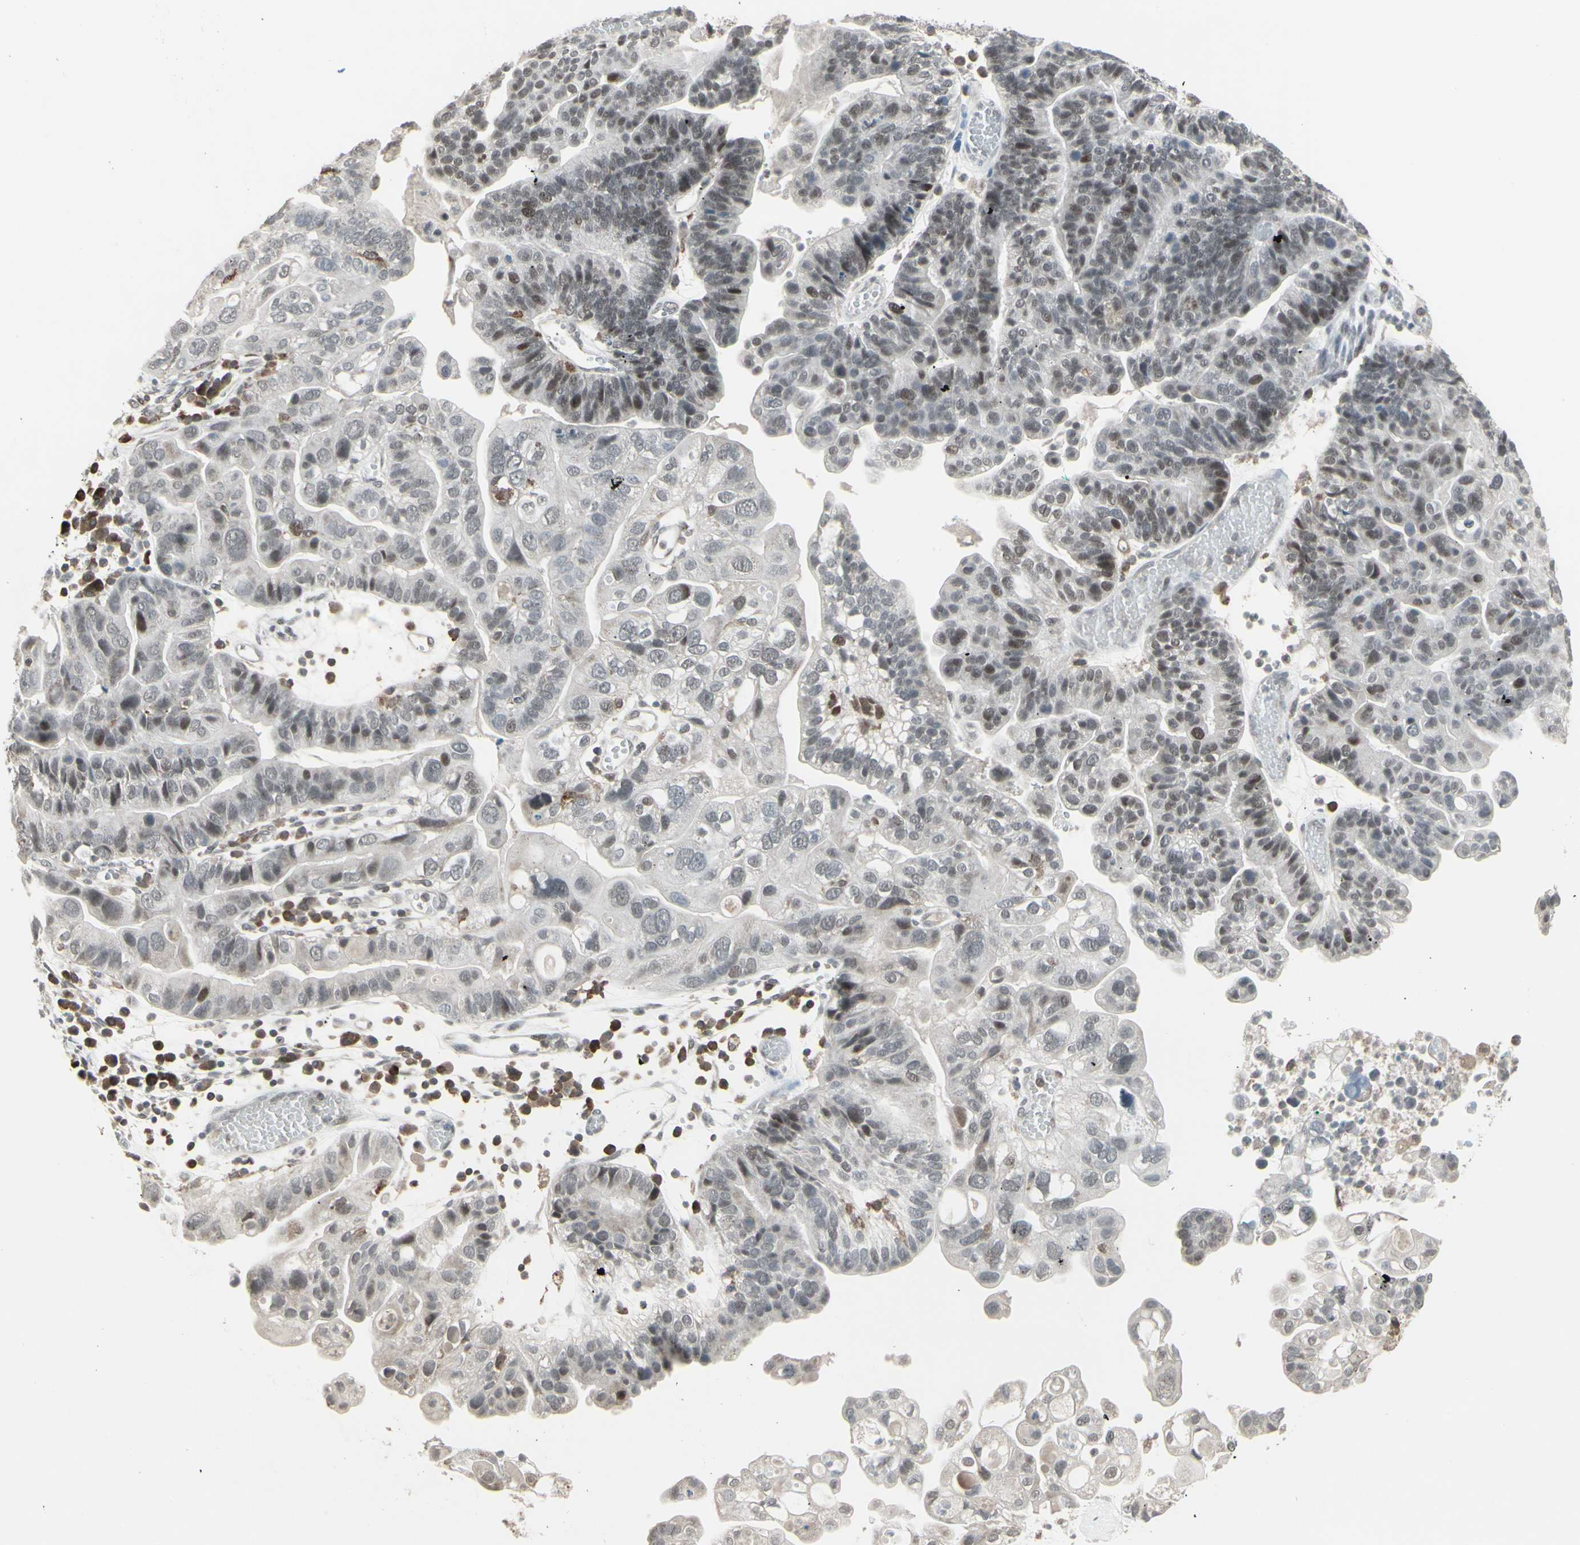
{"staining": {"intensity": "moderate", "quantity": "<25%", "location": "nuclear"}, "tissue": "ovarian cancer", "cell_type": "Tumor cells", "image_type": "cancer", "snomed": [{"axis": "morphology", "description": "Cystadenocarcinoma, serous, NOS"}, {"axis": "topography", "description": "Ovary"}], "caption": "Ovarian cancer (serous cystadenocarcinoma) was stained to show a protein in brown. There is low levels of moderate nuclear expression in approximately <25% of tumor cells.", "gene": "SAMSN1", "patient": {"sex": "female", "age": 56}}